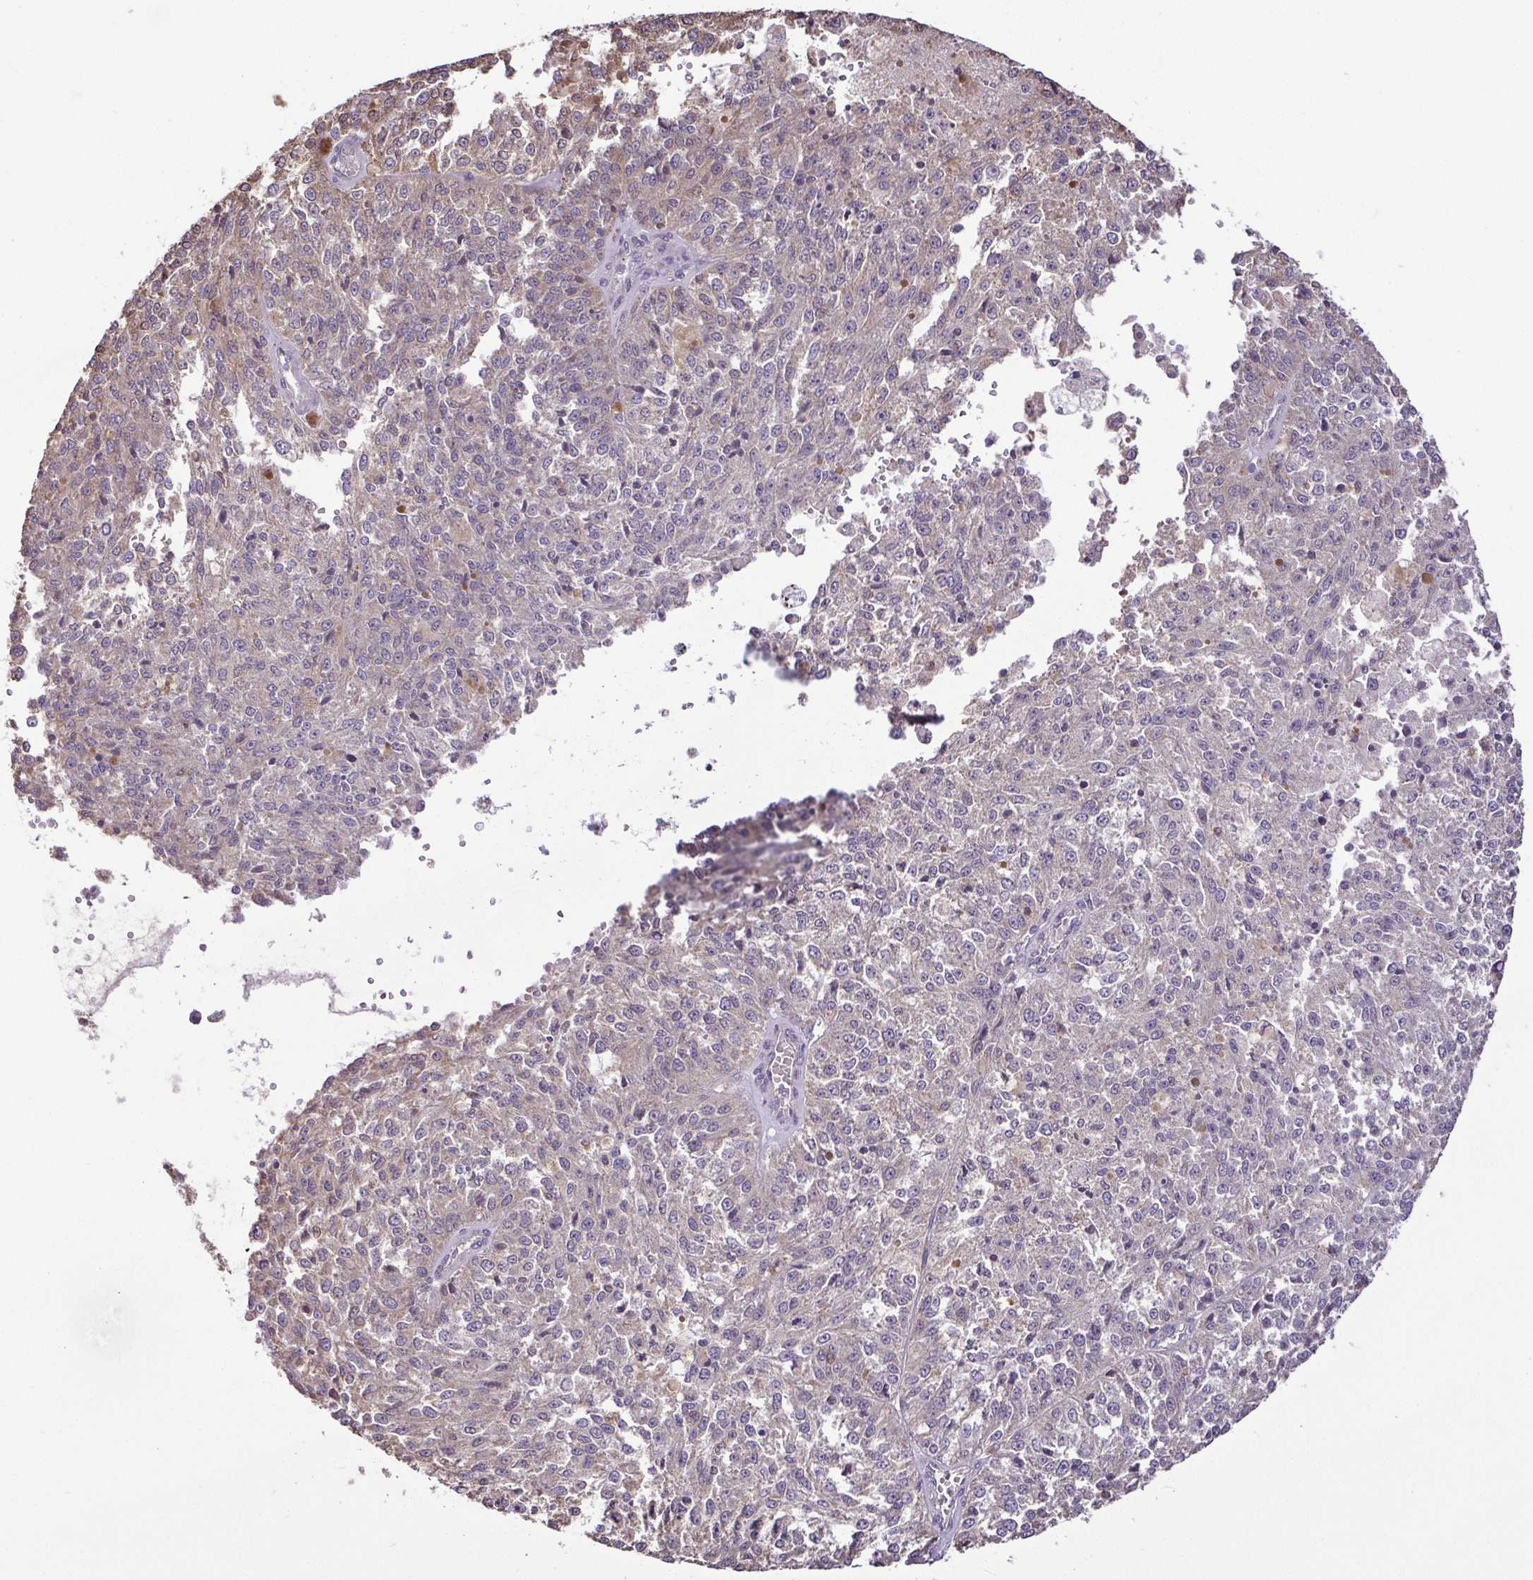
{"staining": {"intensity": "negative", "quantity": "none", "location": "none"}, "tissue": "melanoma", "cell_type": "Tumor cells", "image_type": "cancer", "snomed": [{"axis": "morphology", "description": "Malignant melanoma, Metastatic site"}, {"axis": "topography", "description": "Lymph node"}], "caption": "High magnification brightfield microscopy of melanoma stained with DAB (brown) and counterstained with hematoxylin (blue): tumor cells show no significant expression.", "gene": "MYL10", "patient": {"sex": "female", "age": 64}}